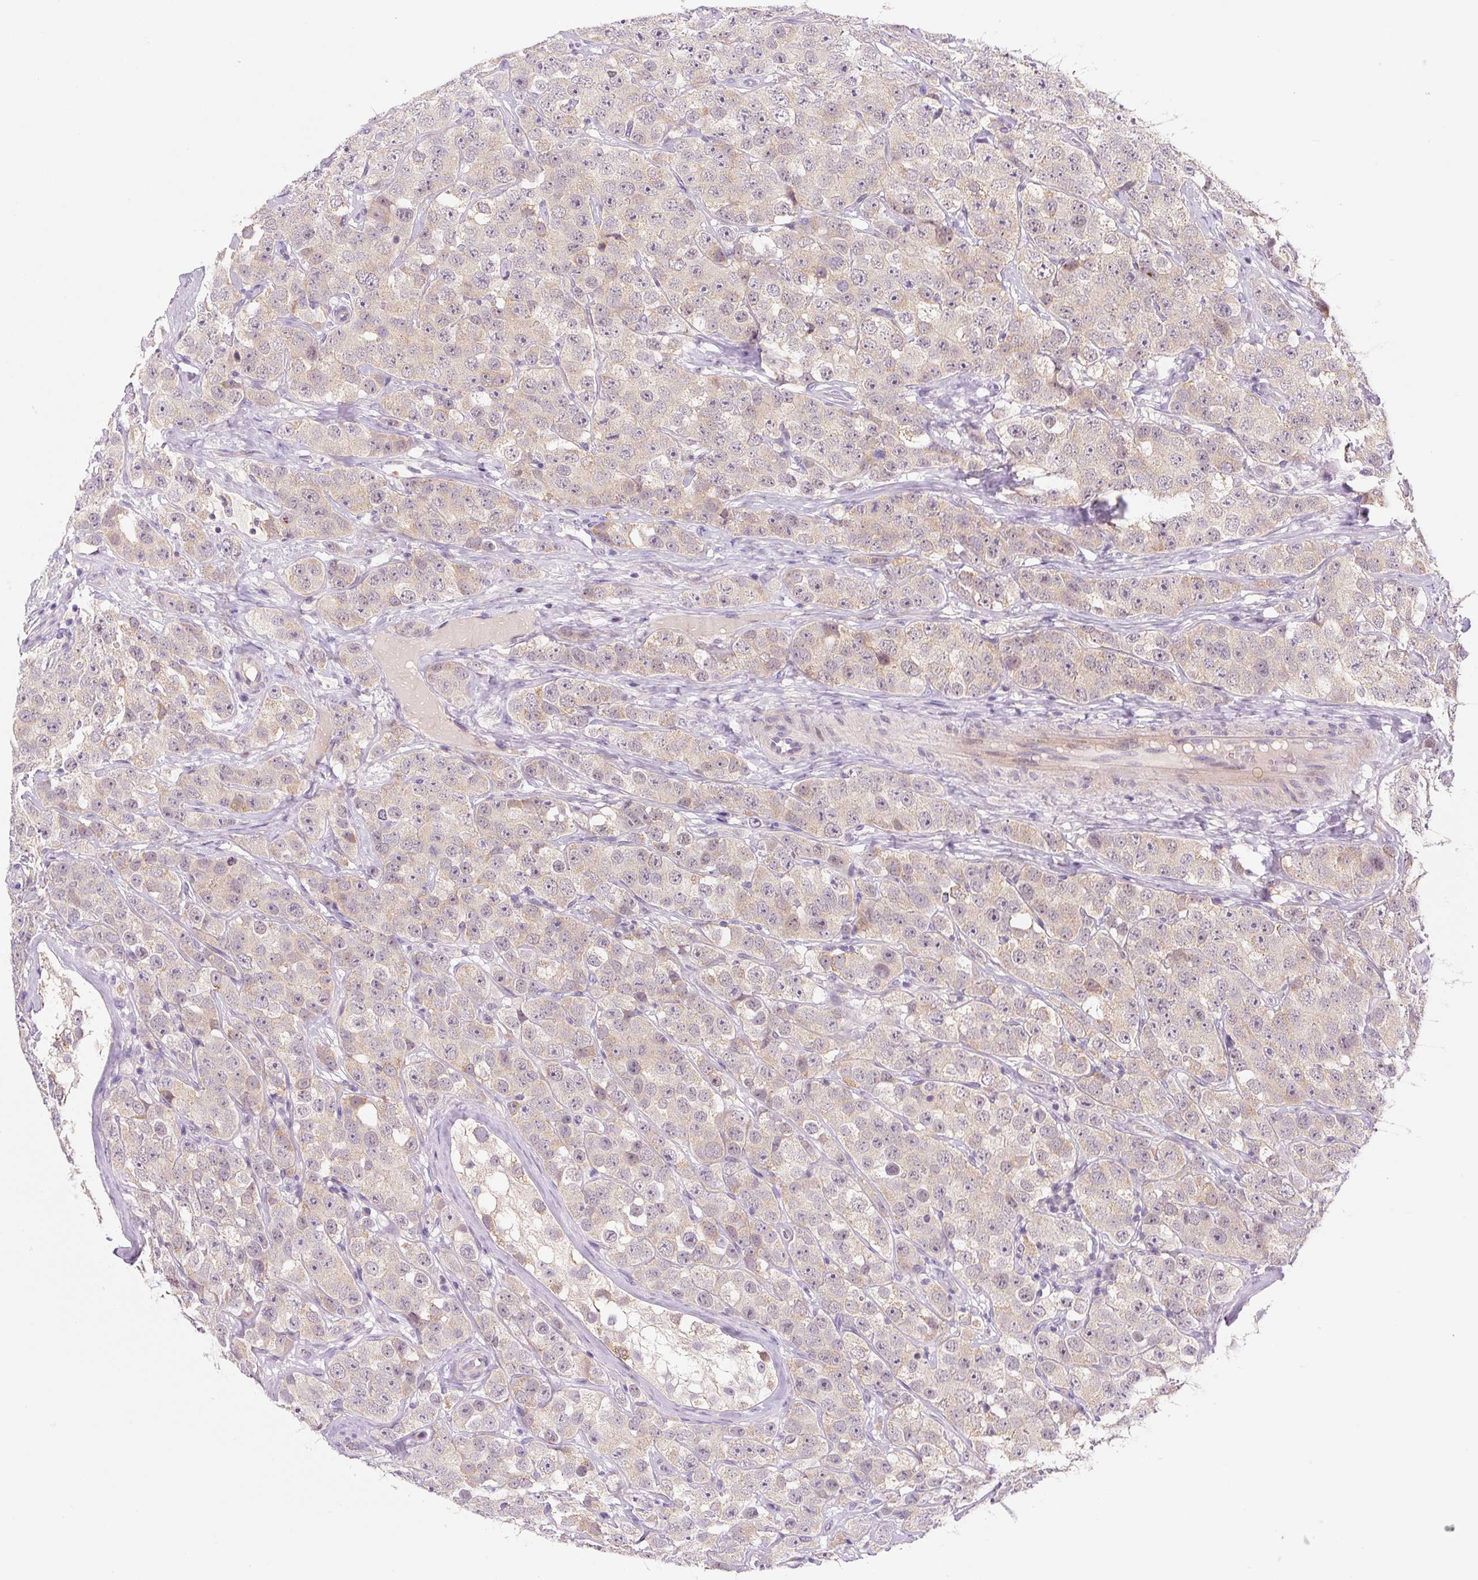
{"staining": {"intensity": "negative", "quantity": "none", "location": "none"}, "tissue": "testis cancer", "cell_type": "Tumor cells", "image_type": "cancer", "snomed": [{"axis": "morphology", "description": "Seminoma, NOS"}, {"axis": "topography", "description": "Testis"}], "caption": "Testis seminoma was stained to show a protein in brown. There is no significant positivity in tumor cells.", "gene": "PRKAA2", "patient": {"sex": "male", "age": 28}}